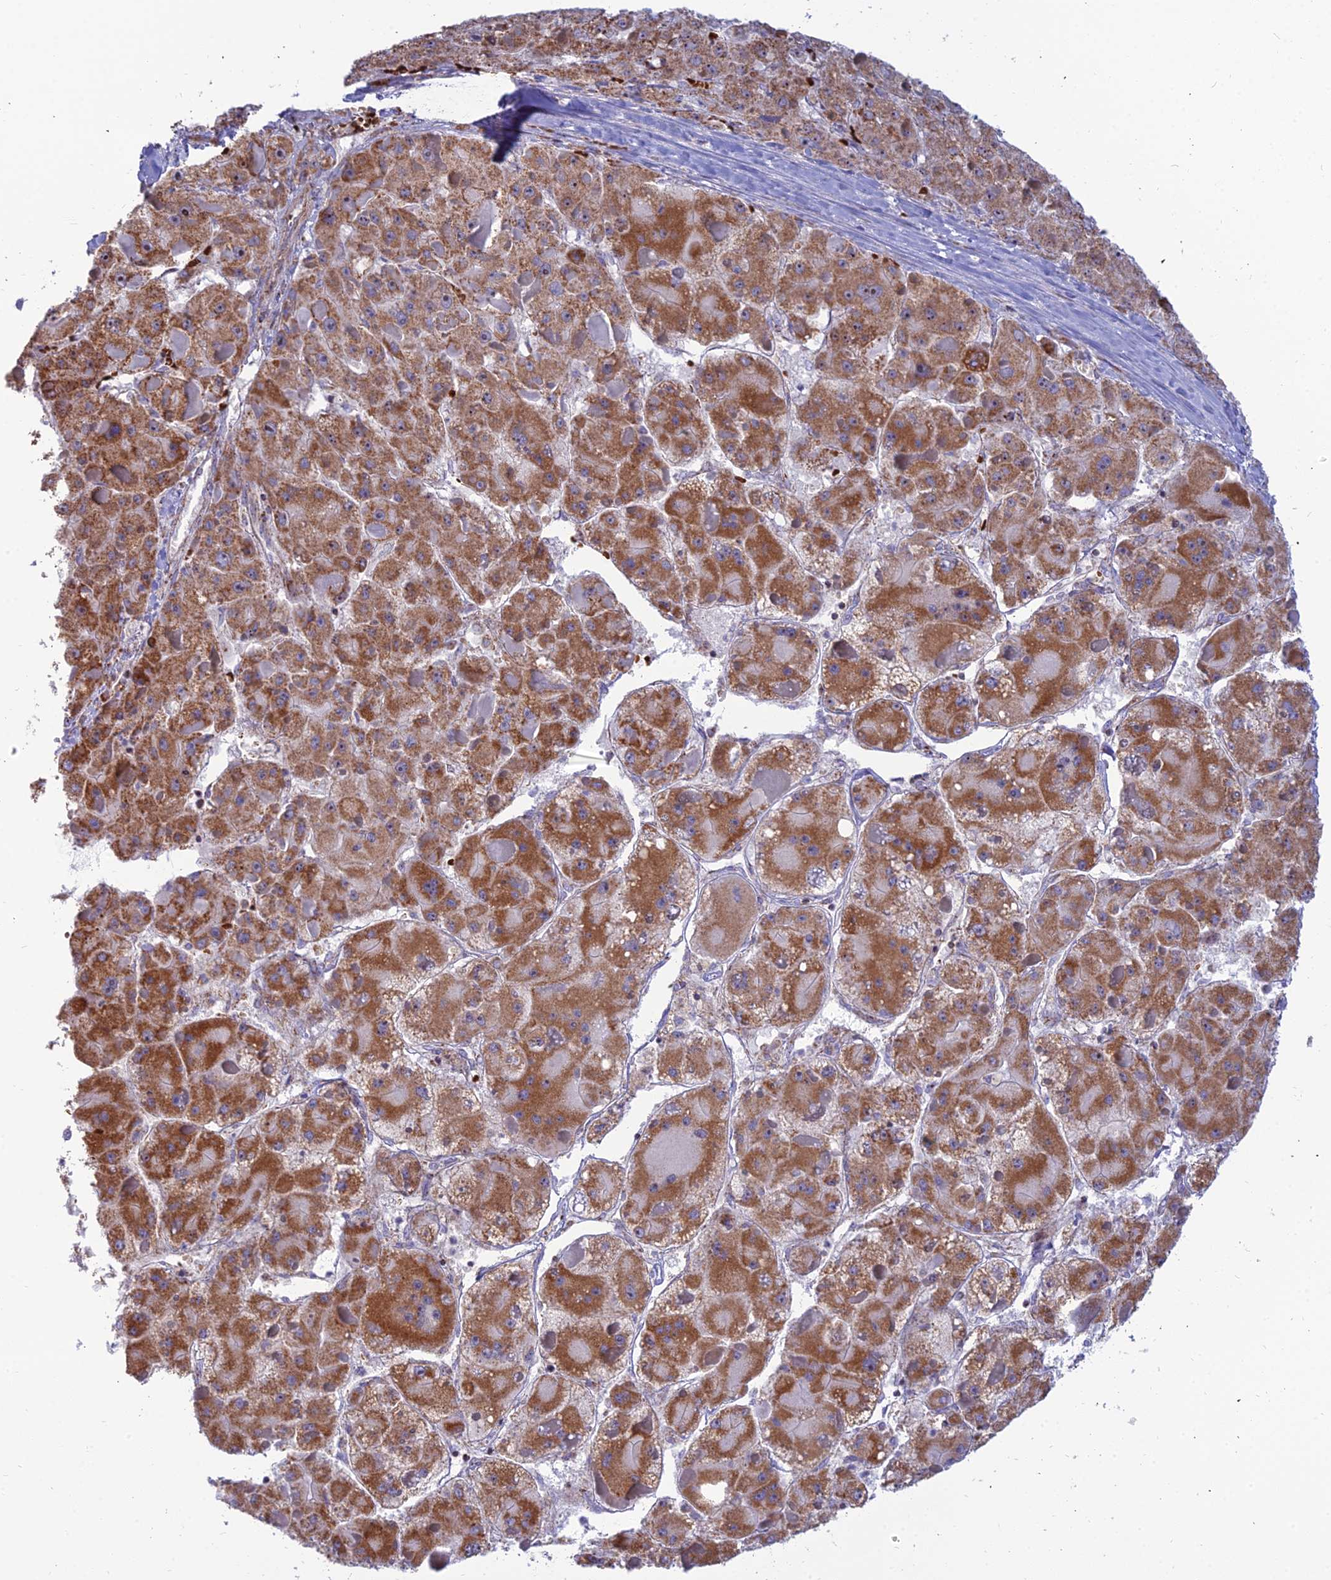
{"staining": {"intensity": "strong", "quantity": ">75%", "location": "cytoplasmic/membranous"}, "tissue": "liver cancer", "cell_type": "Tumor cells", "image_type": "cancer", "snomed": [{"axis": "morphology", "description": "Carcinoma, Hepatocellular, NOS"}, {"axis": "topography", "description": "Liver"}], "caption": "Immunohistochemical staining of human hepatocellular carcinoma (liver) shows high levels of strong cytoplasmic/membranous protein staining in about >75% of tumor cells.", "gene": "SLC35F4", "patient": {"sex": "female", "age": 73}}